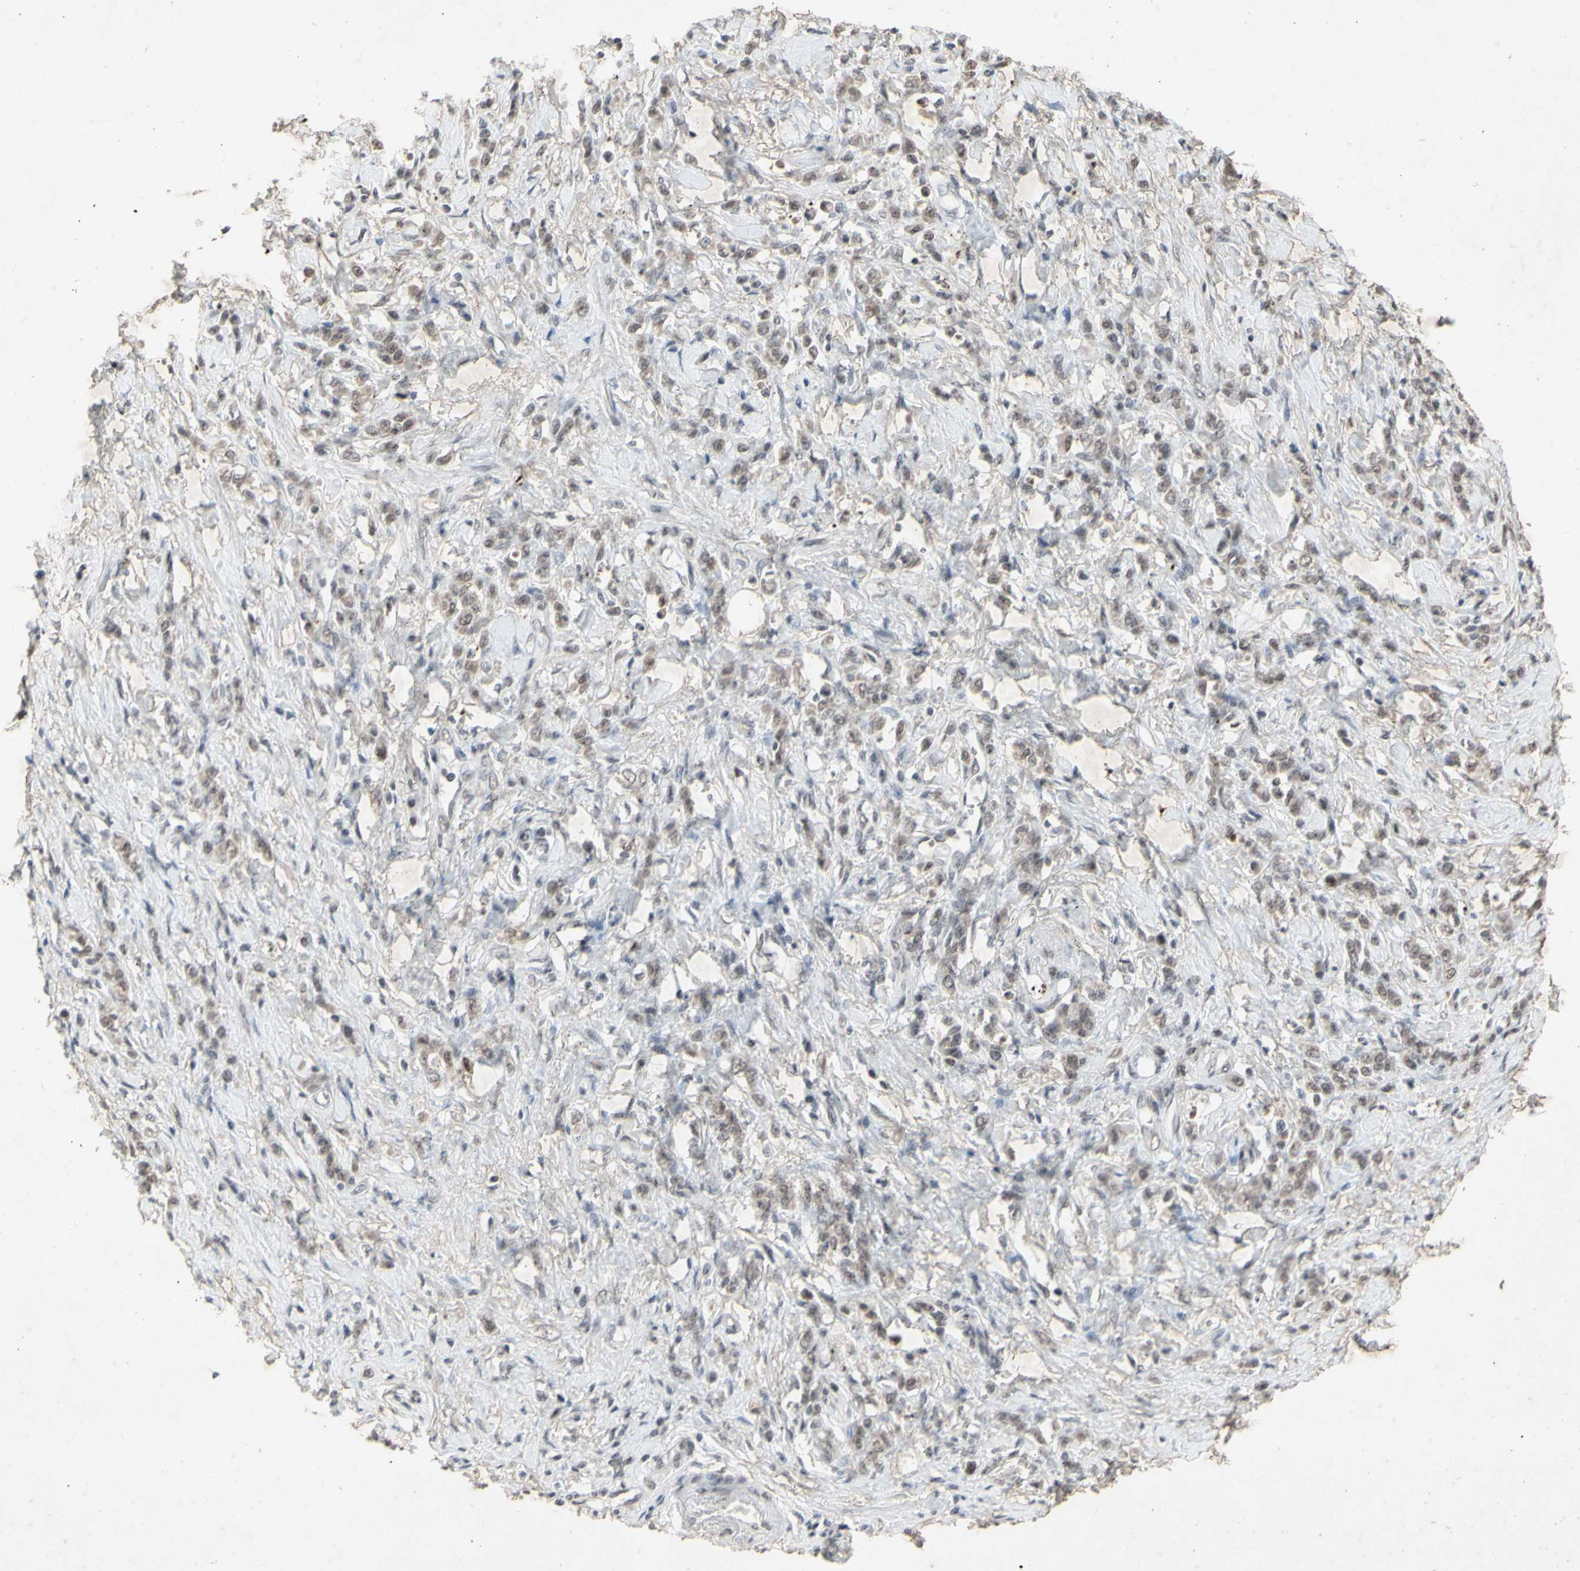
{"staining": {"intensity": "moderate", "quantity": "25%-75%", "location": "cytoplasmic/membranous,nuclear"}, "tissue": "stomach cancer", "cell_type": "Tumor cells", "image_type": "cancer", "snomed": [{"axis": "morphology", "description": "Adenocarcinoma, NOS"}, {"axis": "topography", "description": "Stomach"}], "caption": "Human stomach adenocarcinoma stained for a protein (brown) demonstrates moderate cytoplasmic/membranous and nuclear positive positivity in about 25%-75% of tumor cells.", "gene": "CENPB", "patient": {"sex": "male", "age": 82}}